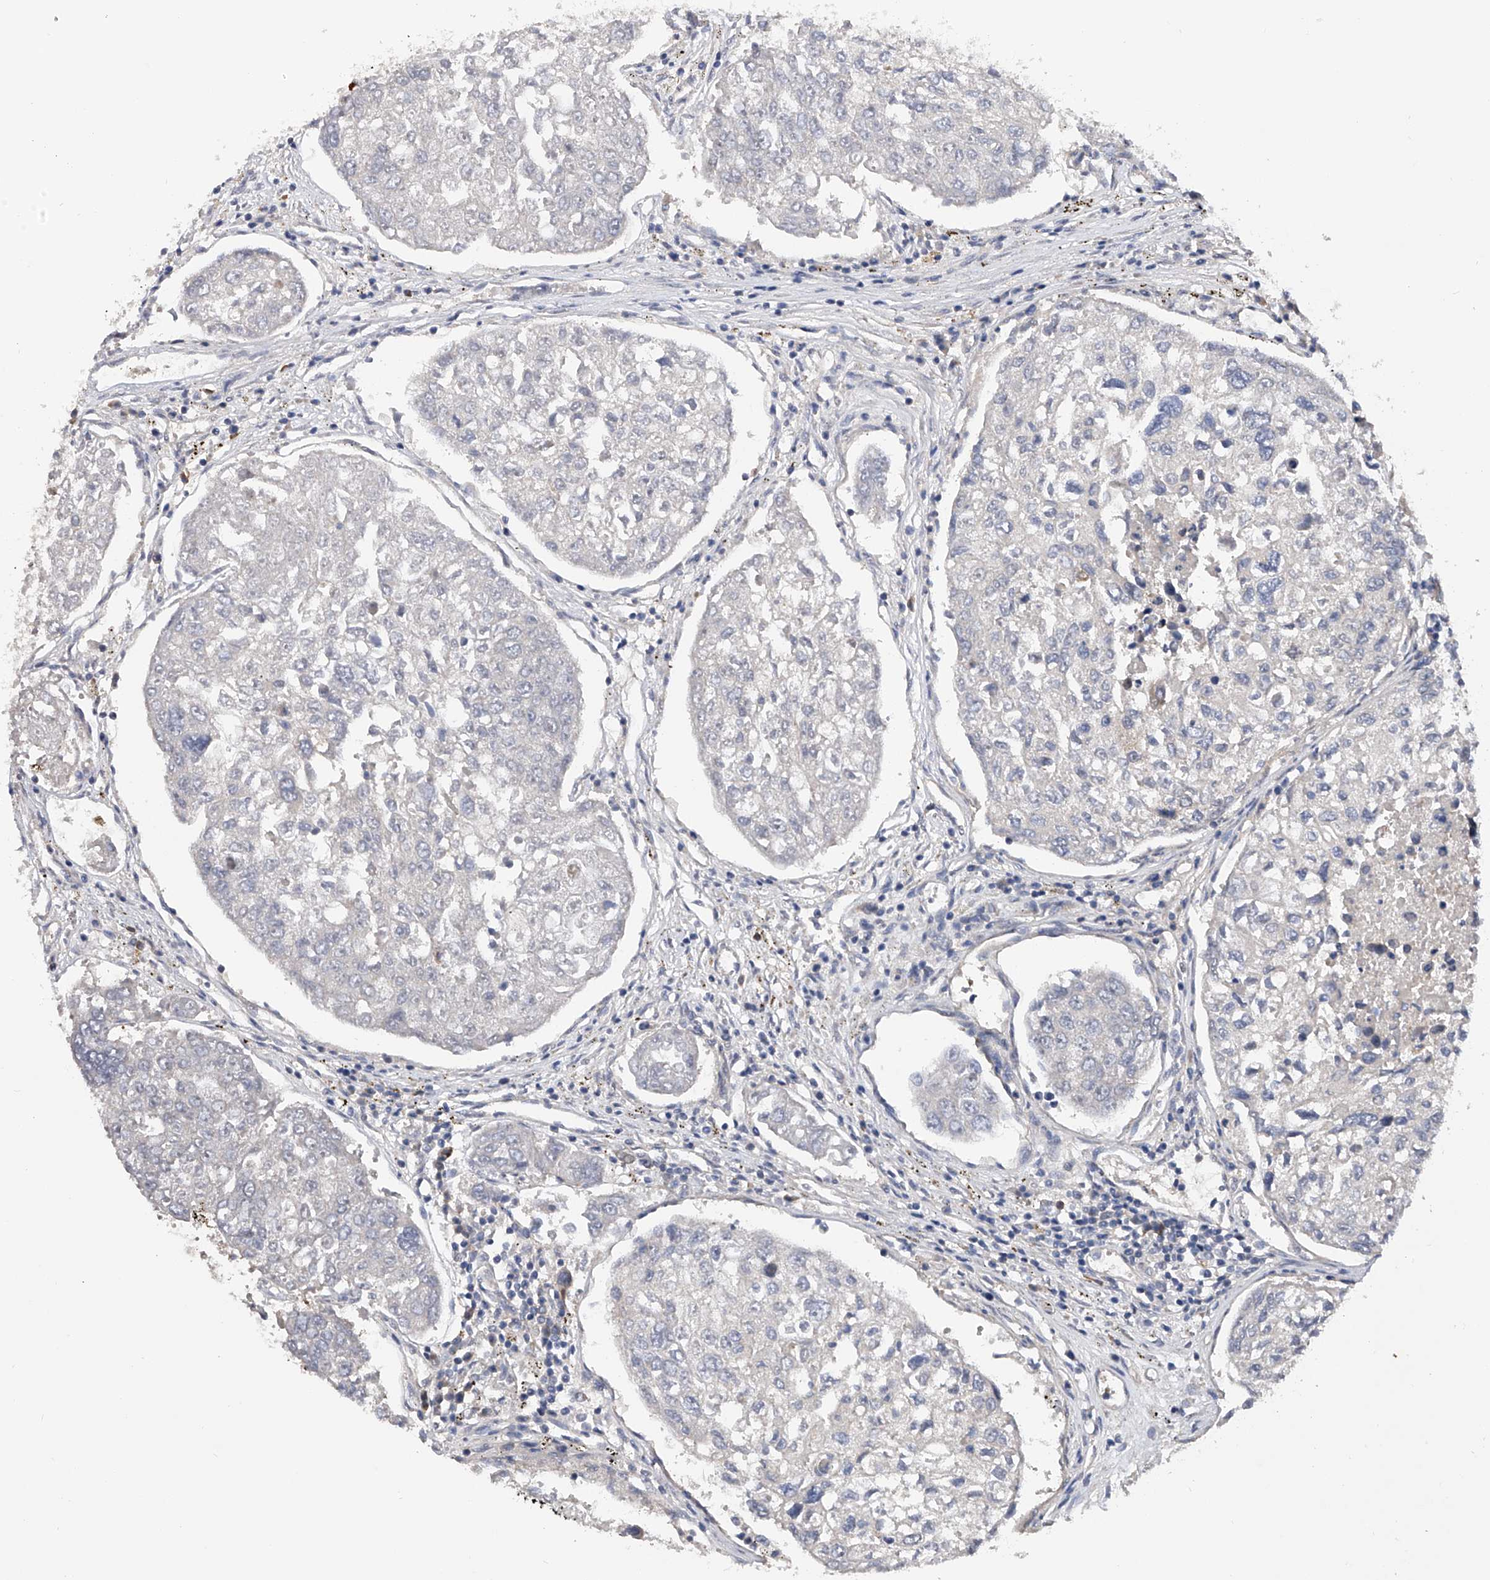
{"staining": {"intensity": "negative", "quantity": "none", "location": "none"}, "tissue": "urothelial cancer", "cell_type": "Tumor cells", "image_type": "cancer", "snomed": [{"axis": "morphology", "description": "Urothelial carcinoma, High grade"}, {"axis": "topography", "description": "Lymph node"}, {"axis": "topography", "description": "Urinary bladder"}], "caption": "Immunohistochemistry image of human urothelial cancer stained for a protein (brown), which shows no staining in tumor cells. Brightfield microscopy of immunohistochemistry (IHC) stained with DAB (brown) and hematoxylin (blue), captured at high magnification.", "gene": "CFAP298", "patient": {"sex": "male", "age": 51}}